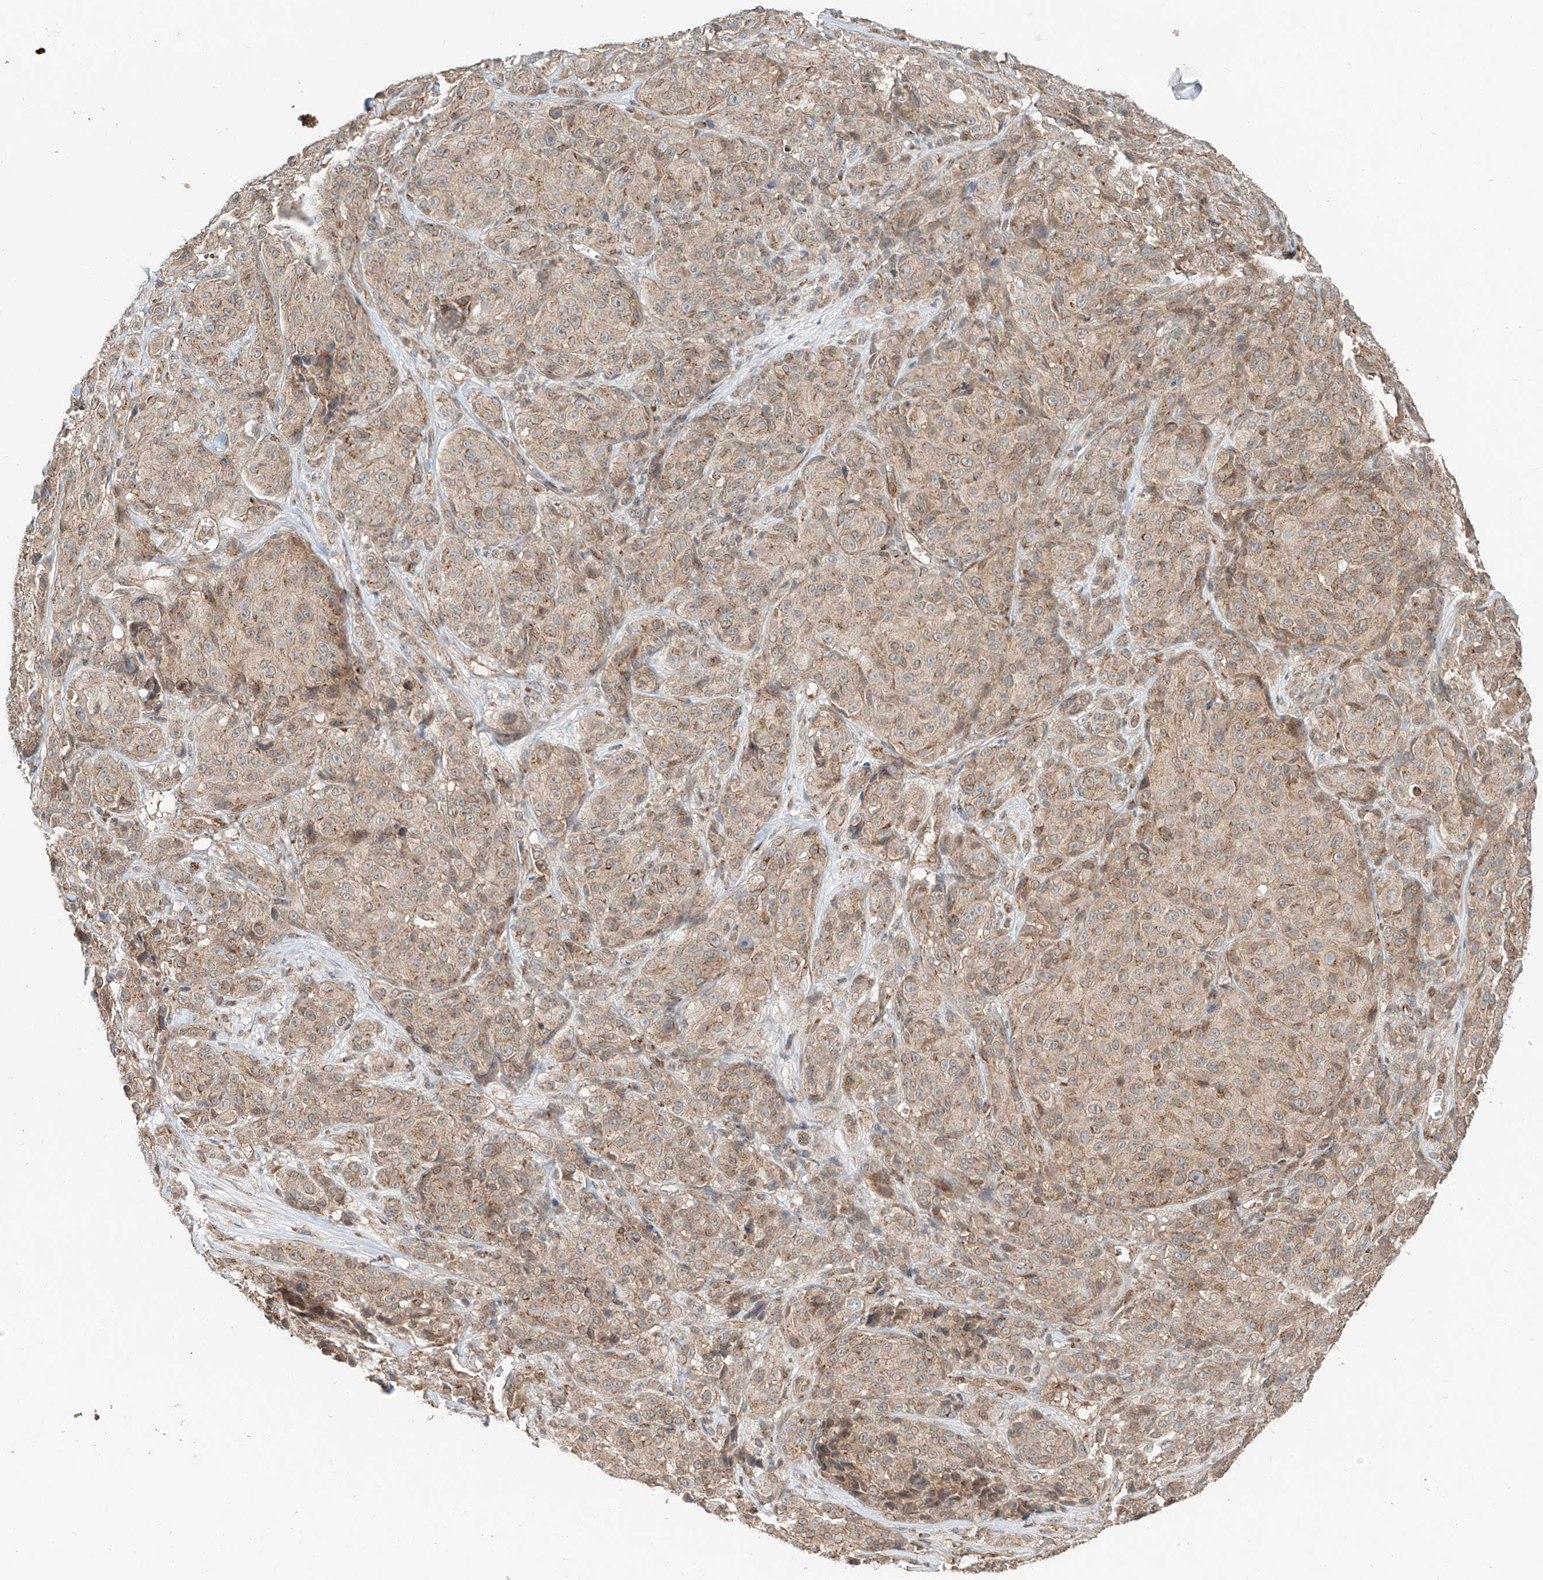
{"staining": {"intensity": "weak", "quantity": ">75%", "location": "cytoplasmic/membranous"}, "tissue": "melanoma", "cell_type": "Tumor cells", "image_type": "cancer", "snomed": [{"axis": "morphology", "description": "Malignant melanoma, NOS"}, {"axis": "topography", "description": "Skin"}], "caption": "DAB immunohistochemical staining of malignant melanoma demonstrates weak cytoplasmic/membranous protein positivity in about >75% of tumor cells.", "gene": "CUX1", "patient": {"sex": "male", "age": 73}}